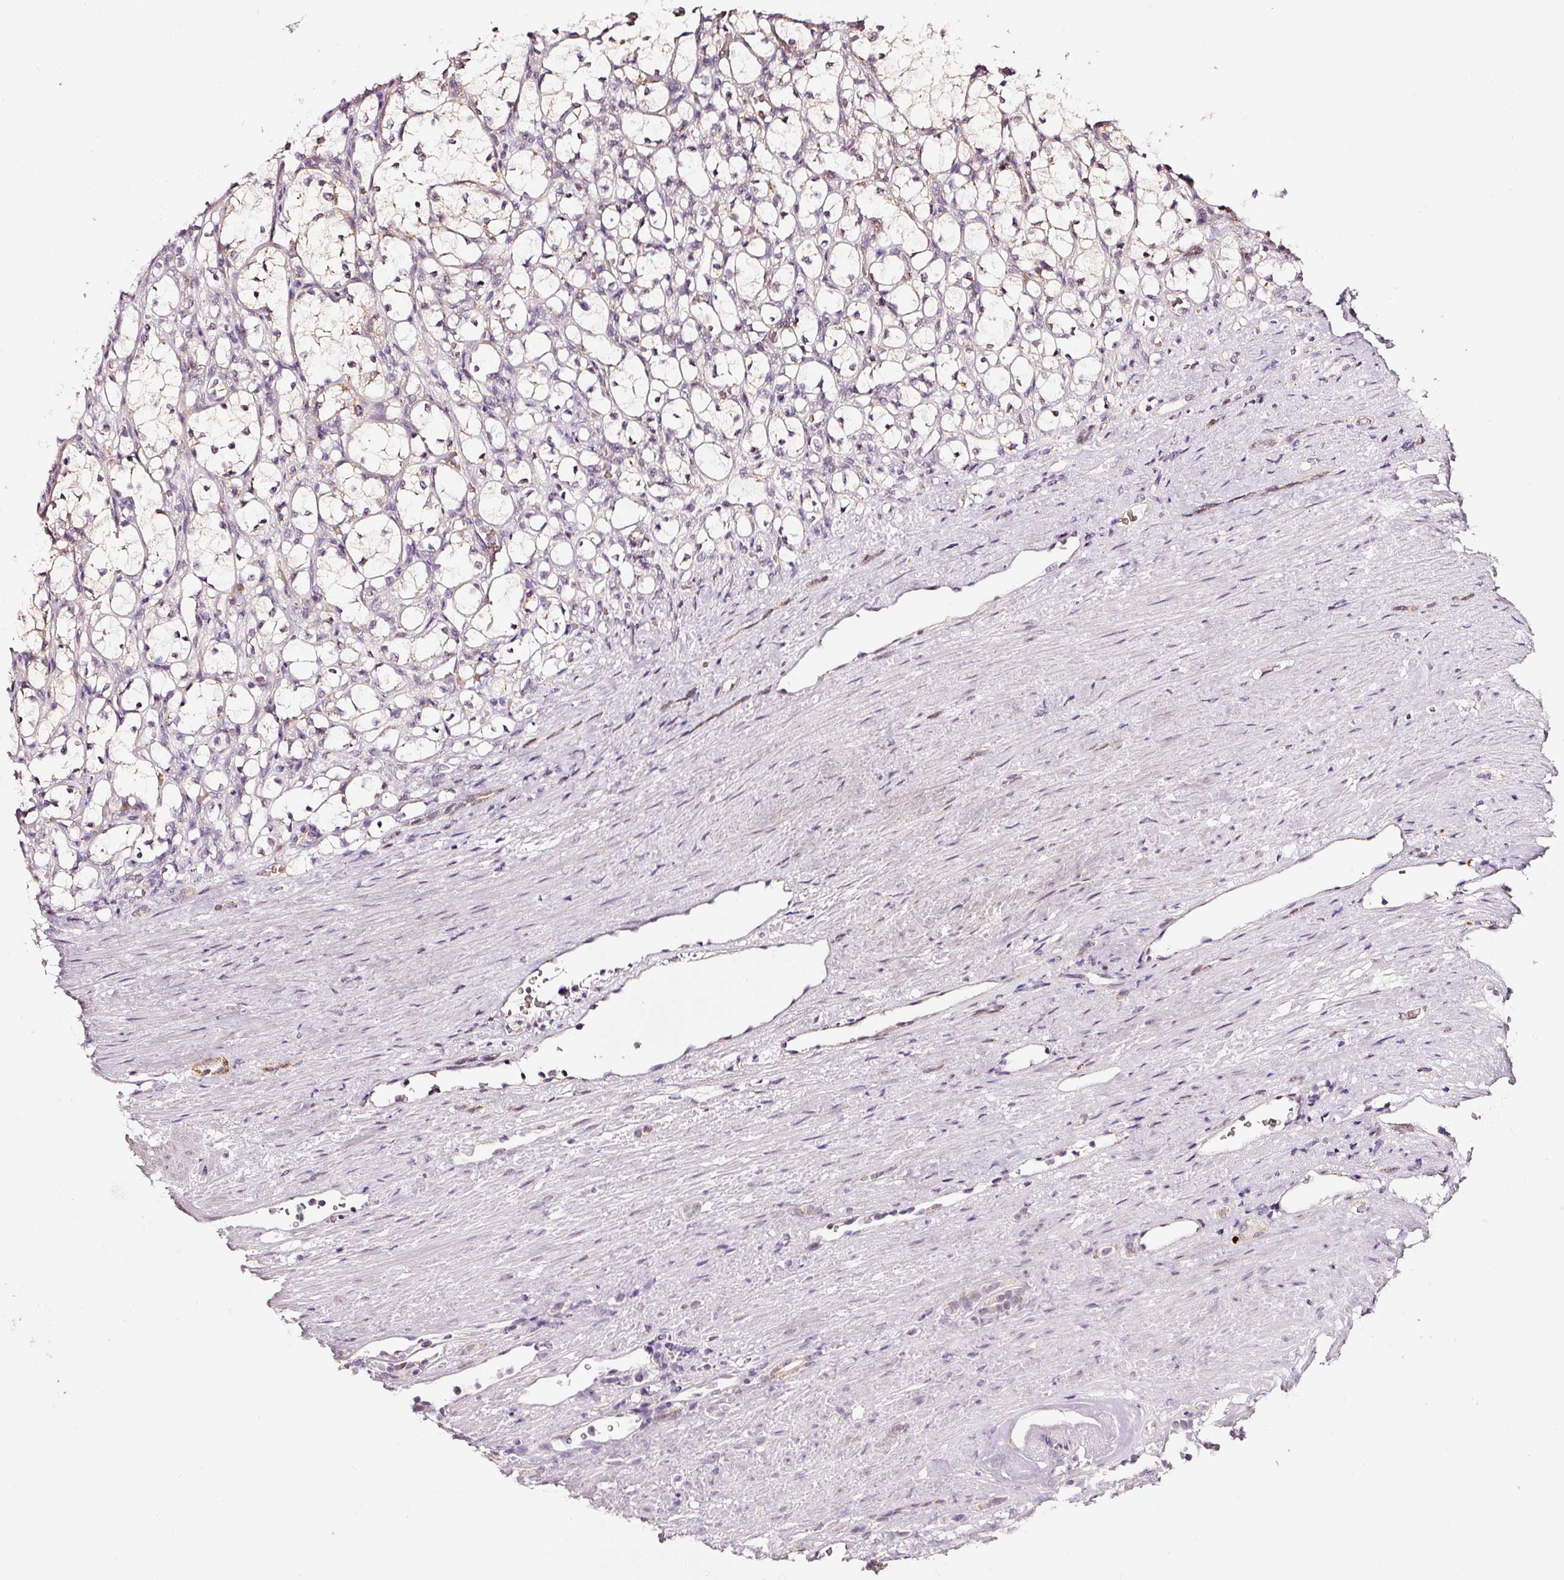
{"staining": {"intensity": "negative", "quantity": "none", "location": "none"}, "tissue": "renal cancer", "cell_type": "Tumor cells", "image_type": "cancer", "snomed": [{"axis": "morphology", "description": "Adenocarcinoma, NOS"}, {"axis": "topography", "description": "Kidney"}], "caption": "Renal cancer (adenocarcinoma) was stained to show a protein in brown. There is no significant positivity in tumor cells.", "gene": "ZNF460", "patient": {"sex": "female", "age": 69}}